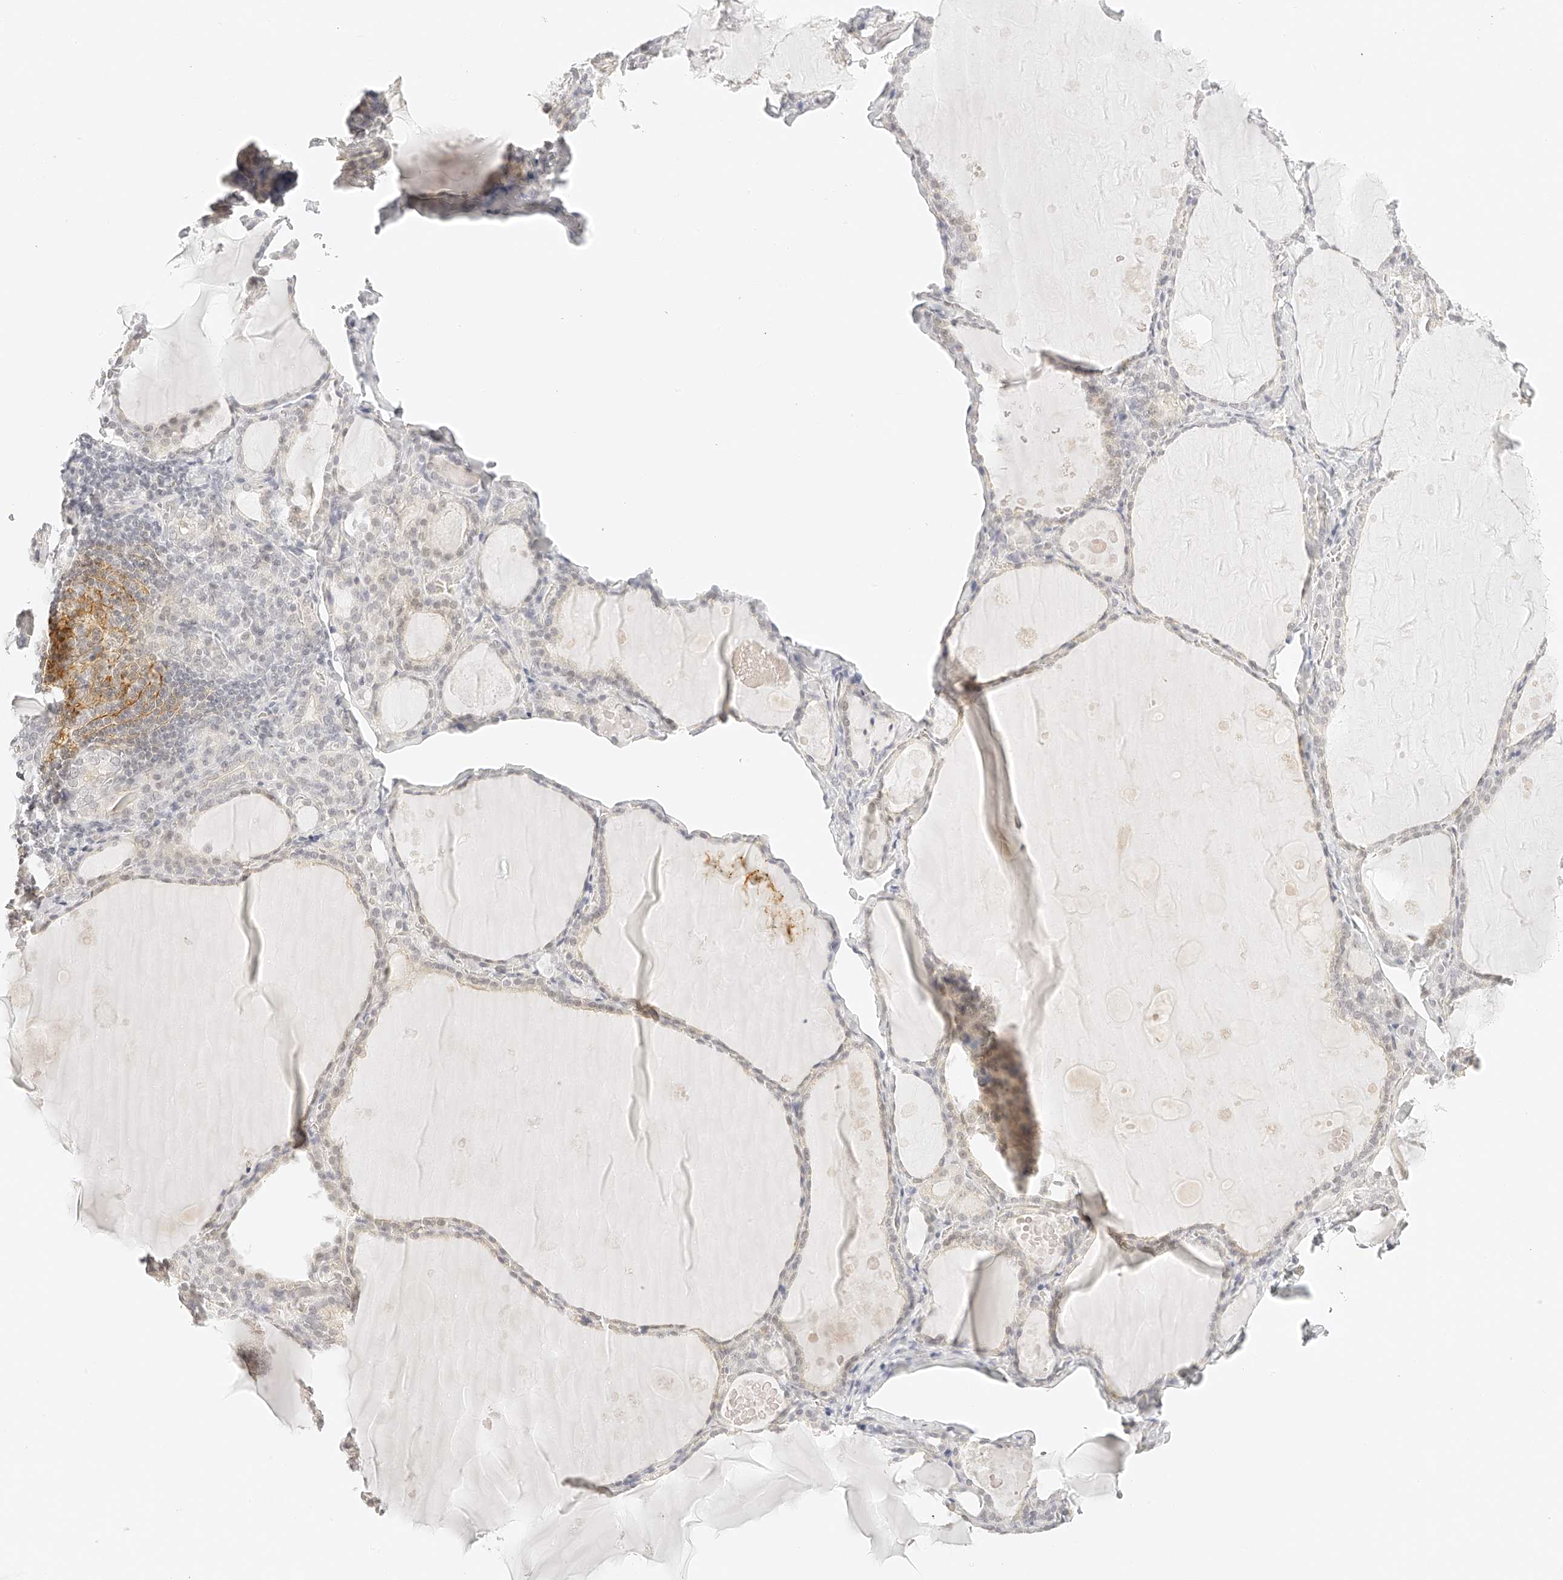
{"staining": {"intensity": "negative", "quantity": "none", "location": "none"}, "tissue": "thyroid gland", "cell_type": "Glandular cells", "image_type": "normal", "snomed": [{"axis": "morphology", "description": "Normal tissue, NOS"}, {"axis": "topography", "description": "Thyroid gland"}], "caption": "DAB immunohistochemical staining of benign thyroid gland shows no significant positivity in glandular cells.", "gene": "ZFP69", "patient": {"sex": "male", "age": 56}}